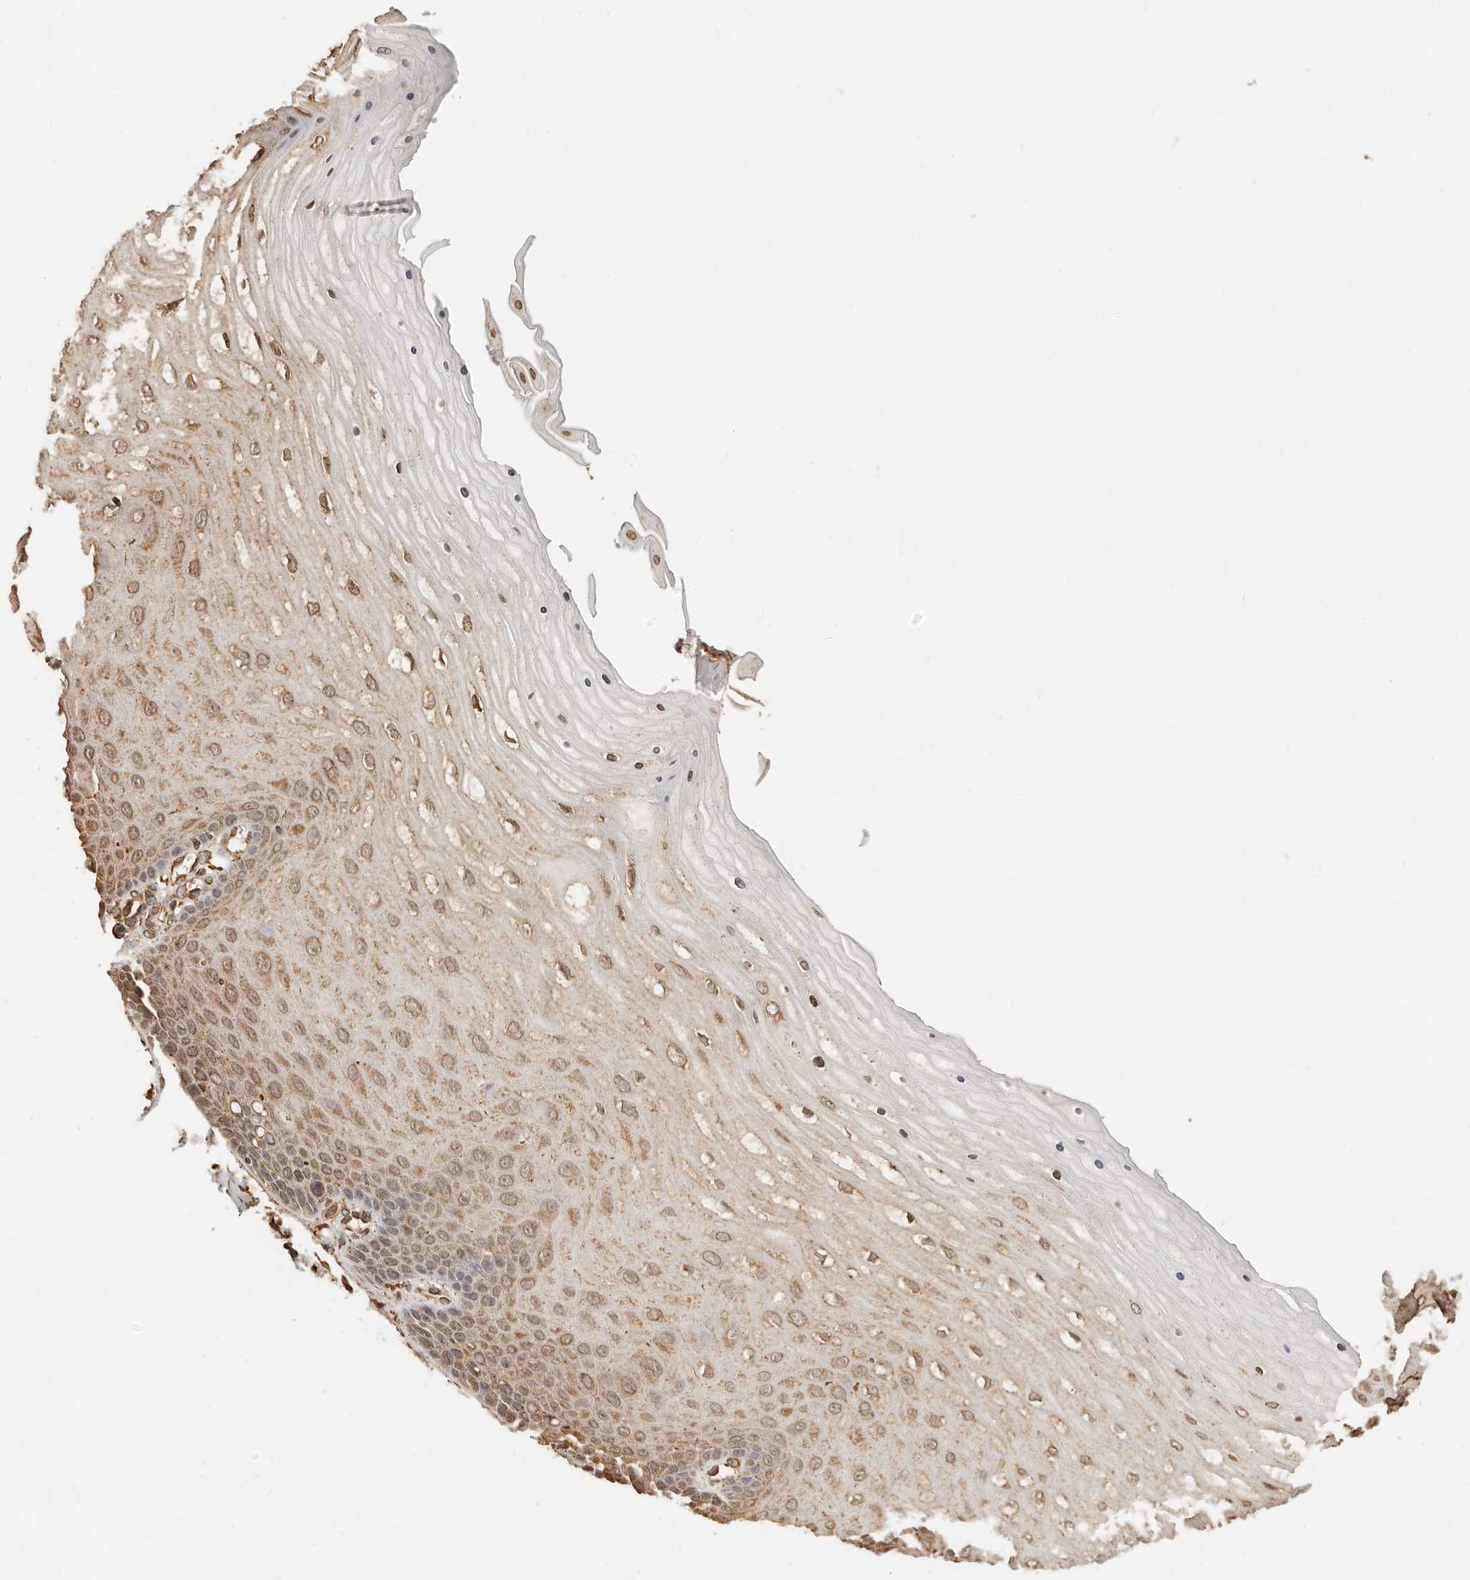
{"staining": {"intensity": "moderate", "quantity": ">75%", "location": "cytoplasmic/membranous"}, "tissue": "cervix", "cell_type": "Glandular cells", "image_type": "normal", "snomed": [{"axis": "morphology", "description": "Normal tissue, NOS"}, {"axis": "topography", "description": "Cervix"}], "caption": "The image reveals staining of unremarkable cervix, revealing moderate cytoplasmic/membranous protein expression (brown color) within glandular cells. (DAB (3,3'-diaminobenzidine) IHC, brown staining for protein, blue staining for nuclei).", "gene": "ARHGEF10L", "patient": {"sex": "female", "age": 55}}